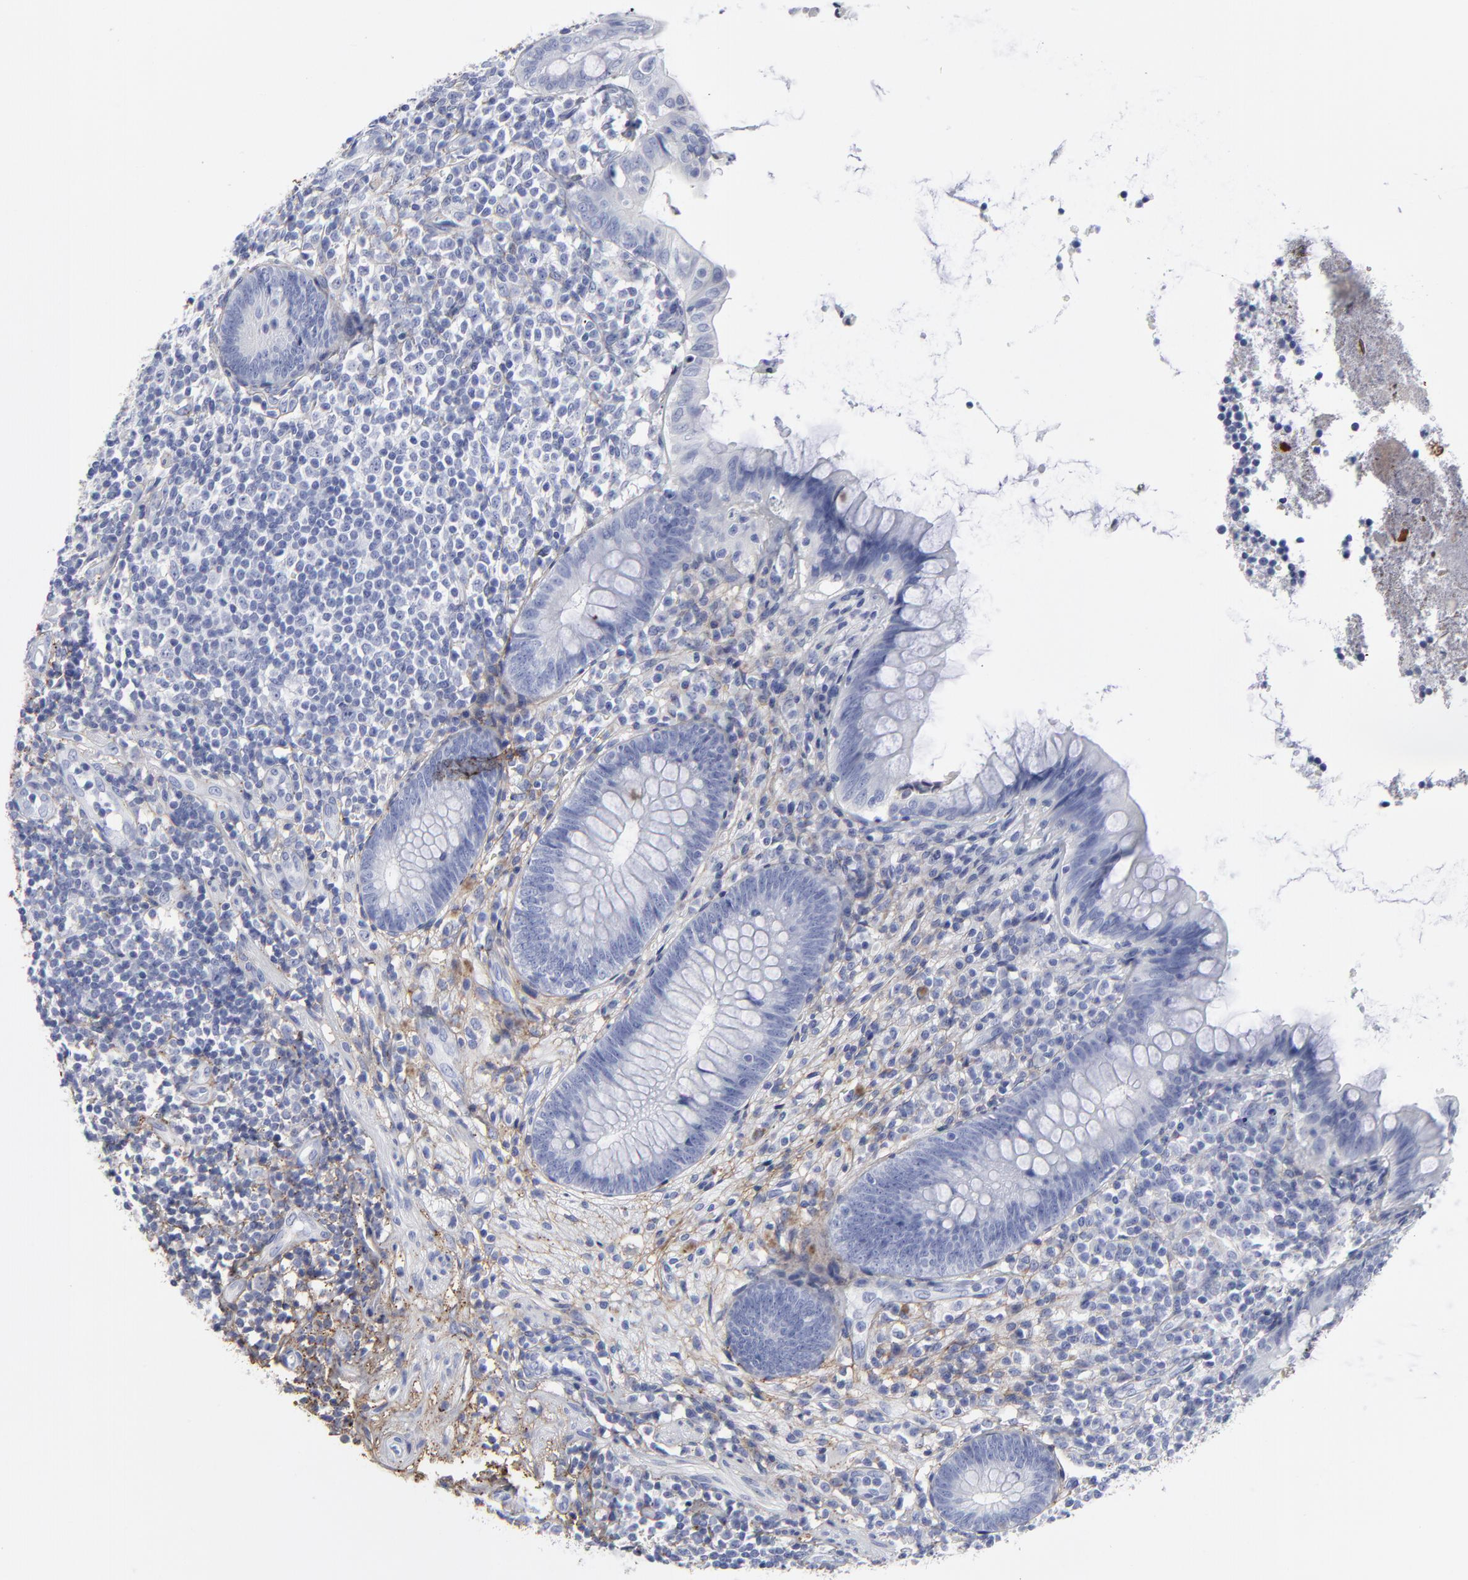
{"staining": {"intensity": "negative", "quantity": "none", "location": "none"}, "tissue": "appendix", "cell_type": "Glandular cells", "image_type": "normal", "snomed": [{"axis": "morphology", "description": "Normal tissue, NOS"}, {"axis": "topography", "description": "Appendix"}], "caption": "Appendix stained for a protein using immunohistochemistry exhibits no staining glandular cells.", "gene": "DCN", "patient": {"sex": "female", "age": 66}}